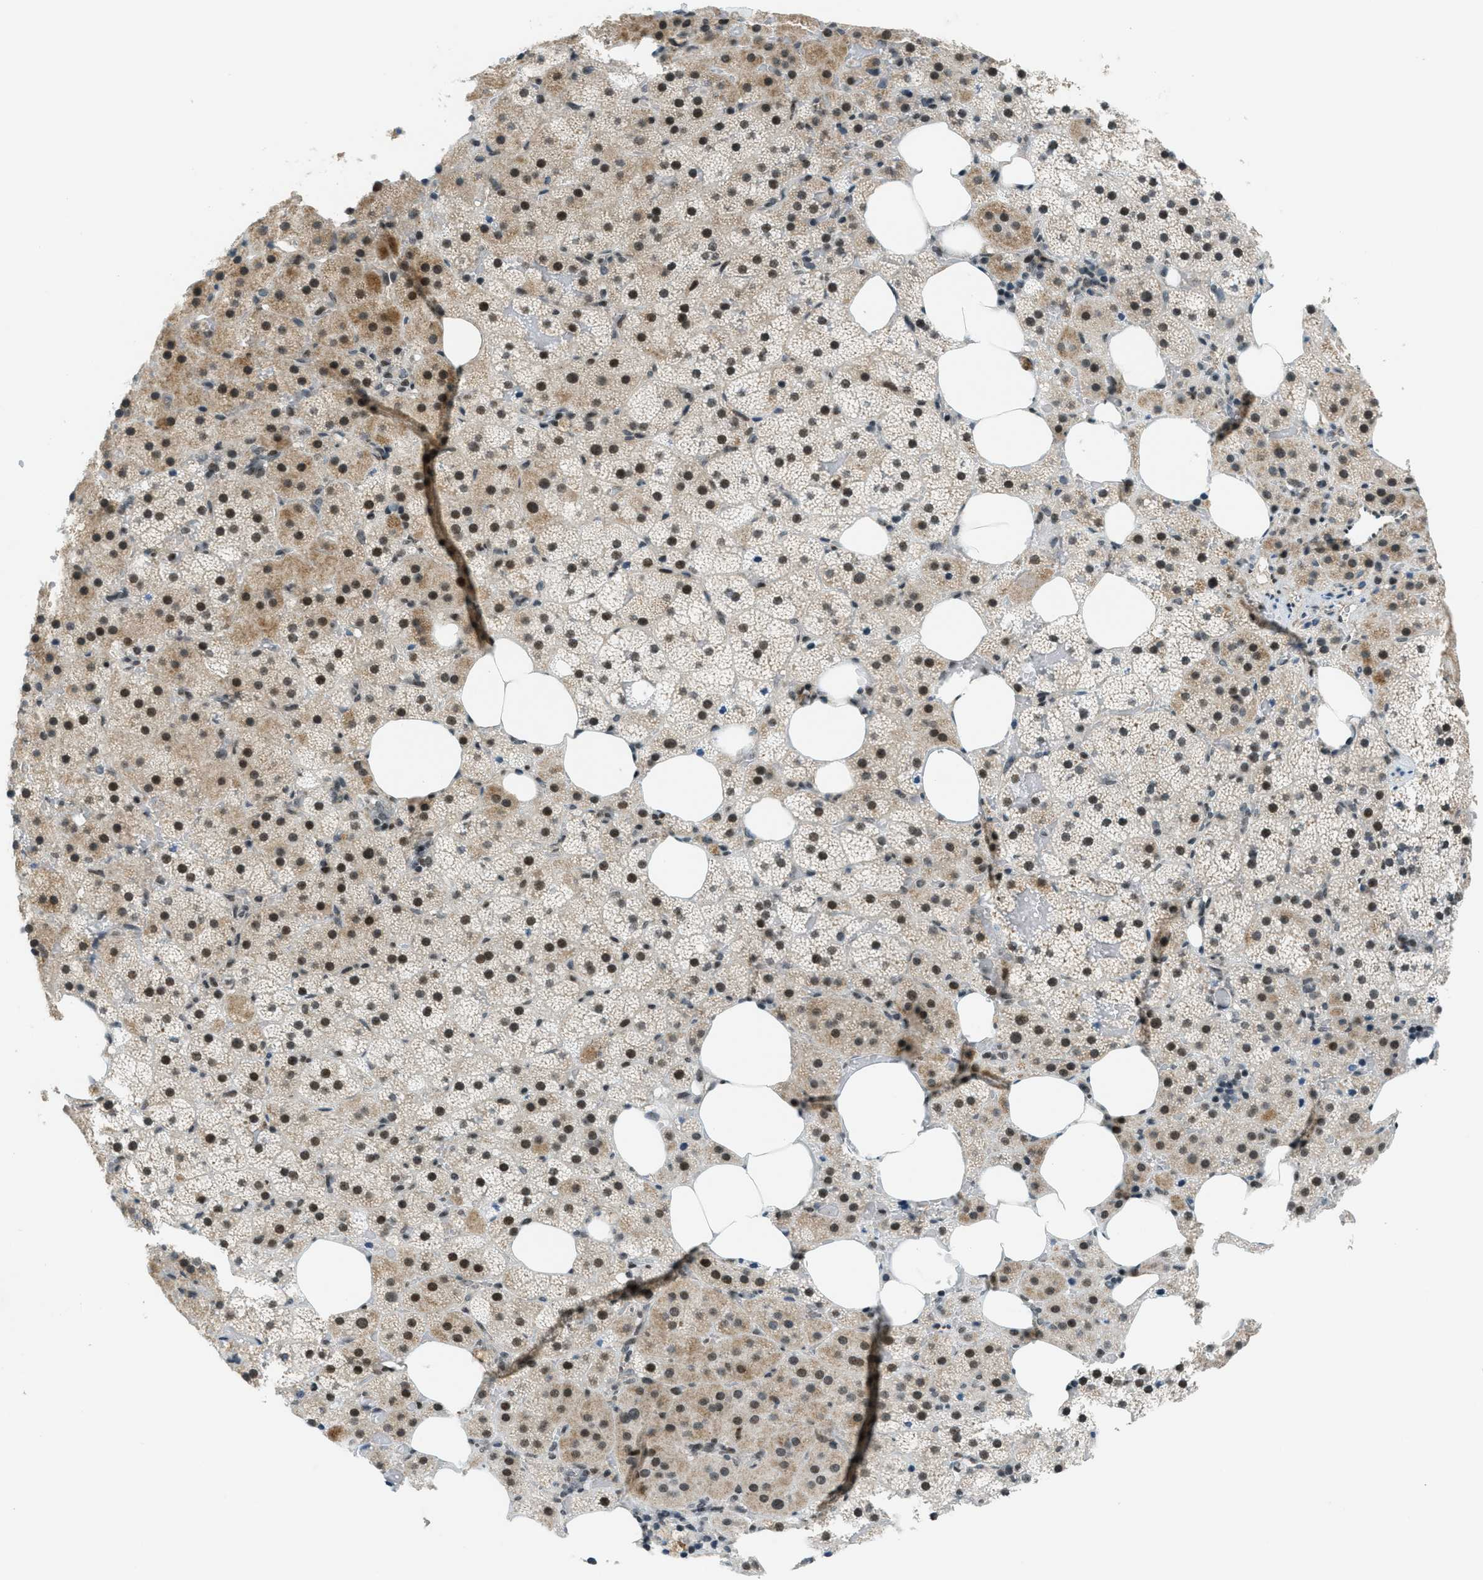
{"staining": {"intensity": "moderate", "quantity": "<25%", "location": "cytoplasmic/membranous,nuclear"}, "tissue": "adrenal gland", "cell_type": "Glandular cells", "image_type": "normal", "snomed": [{"axis": "morphology", "description": "Normal tissue, NOS"}, {"axis": "topography", "description": "Adrenal gland"}], "caption": "An immunohistochemistry (IHC) image of benign tissue is shown. Protein staining in brown shows moderate cytoplasmic/membranous,nuclear positivity in adrenal gland within glandular cells.", "gene": "KLF6", "patient": {"sex": "female", "age": 59}}